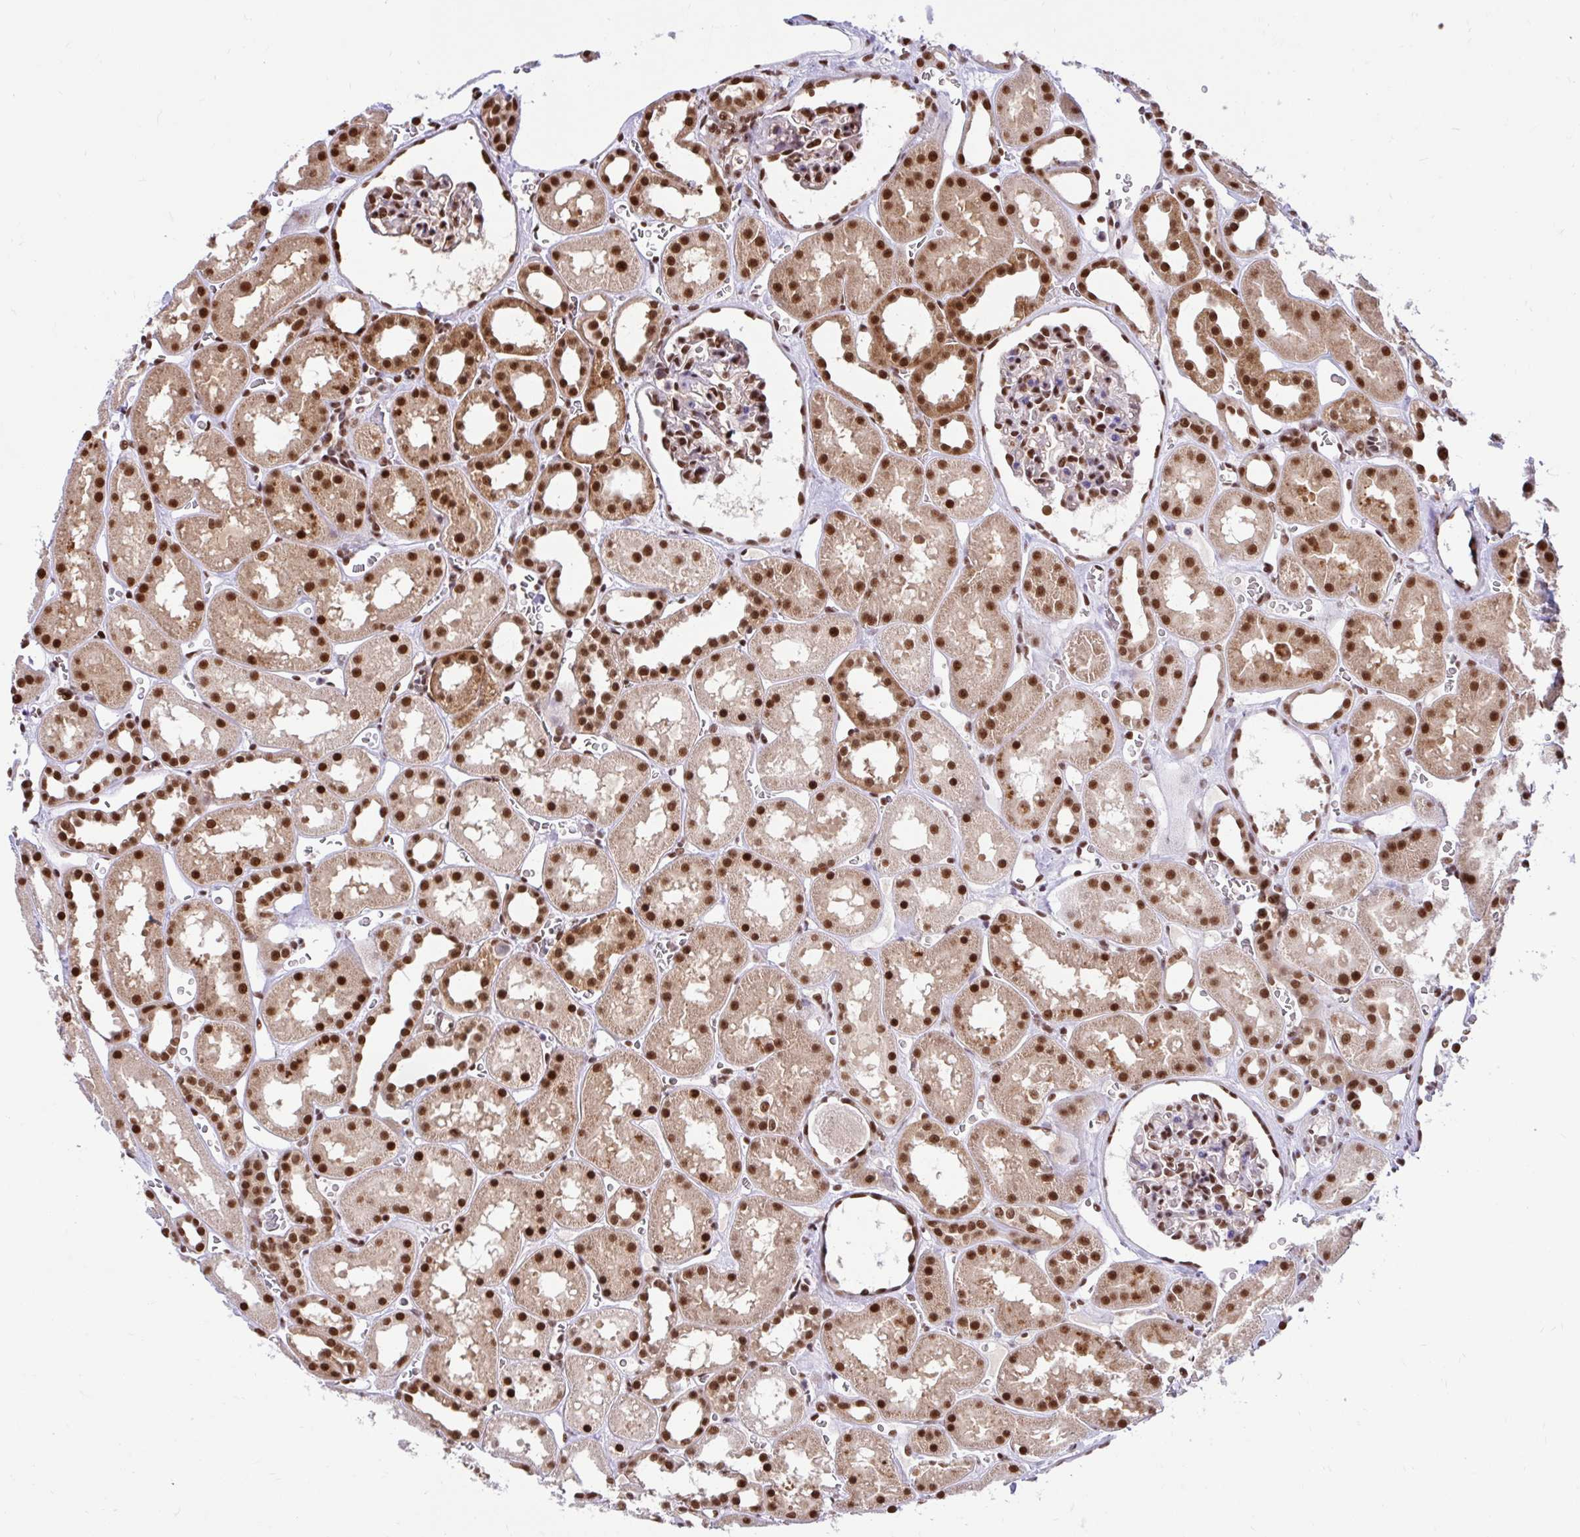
{"staining": {"intensity": "moderate", "quantity": ">75%", "location": "nuclear"}, "tissue": "kidney", "cell_type": "Cells in glomeruli", "image_type": "normal", "snomed": [{"axis": "morphology", "description": "Normal tissue, NOS"}, {"axis": "topography", "description": "Kidney"}], "caption": "Protein expression analysis of unremarkable human kidney reveals moderate nuclear staining in about >75% of cells in glomeruli. Ihc stains the protein of interest in brown and the nuclei are stained blue.", "gene": "ABCA9", "patient": {"sex": "female", "age": 41}}